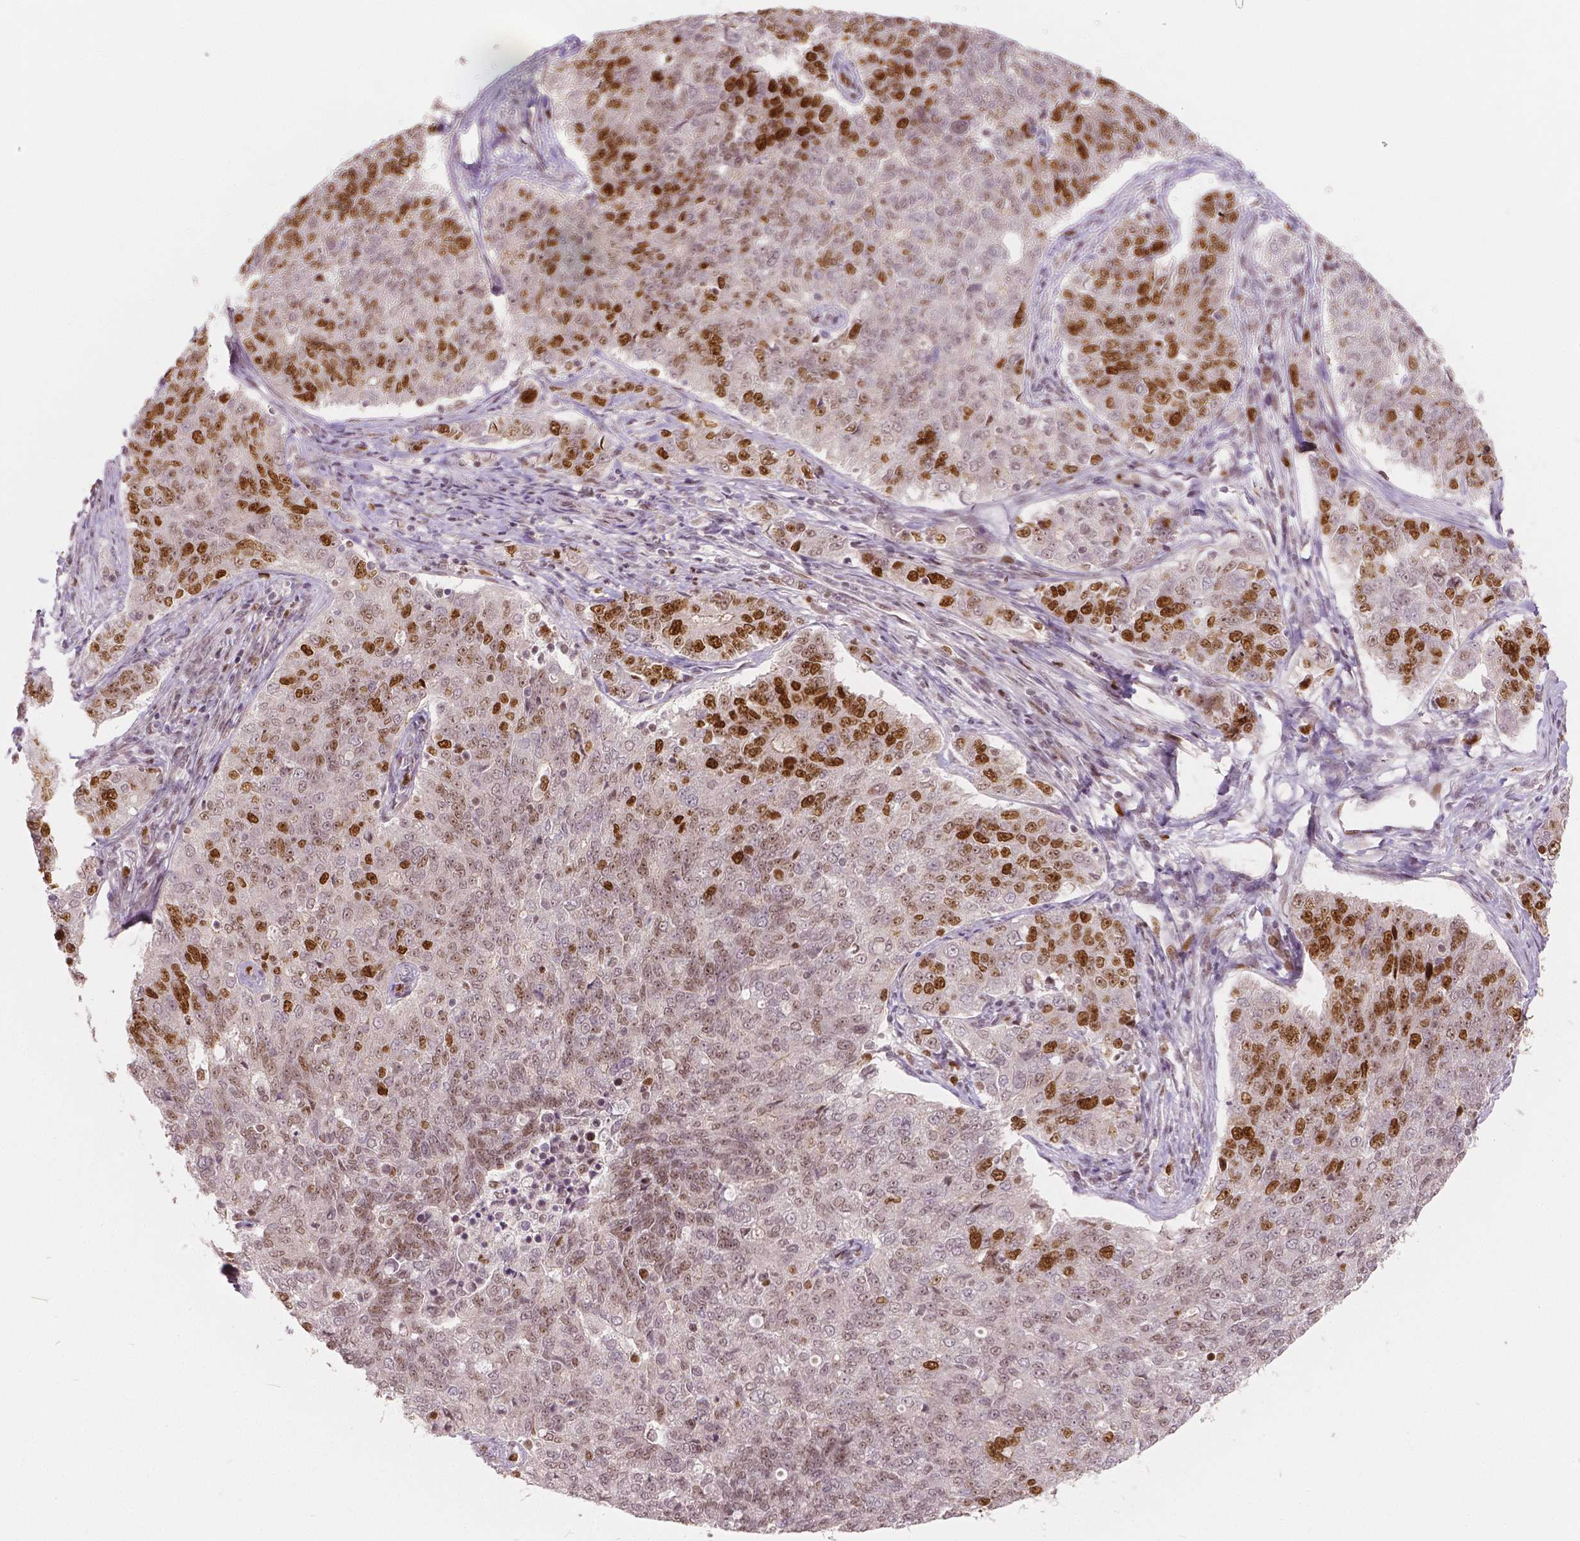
{"staining": {"intensity": "moderate", "quantity": "<25%", "location": "nuclear"}, "tissue": "endometrial cancer", "cell_type": "Tumor cells", "image_type": "cancer", "snomed": [{"axis": "morphology", "description": "Adenocarcinoma, NOS"}, {"axis": "topography", "description": "Endometrium"}], "caption": "Brown immunohistochemical staining in endometrial adenocarcinoma displays moderate nuclear expression in approximately <25% of tumor cells. (brown staining indicates protein expression, while blue staining denotes nuclei).", "gene": "NSD2", "patient": {"sex": "female", "age": 43}}